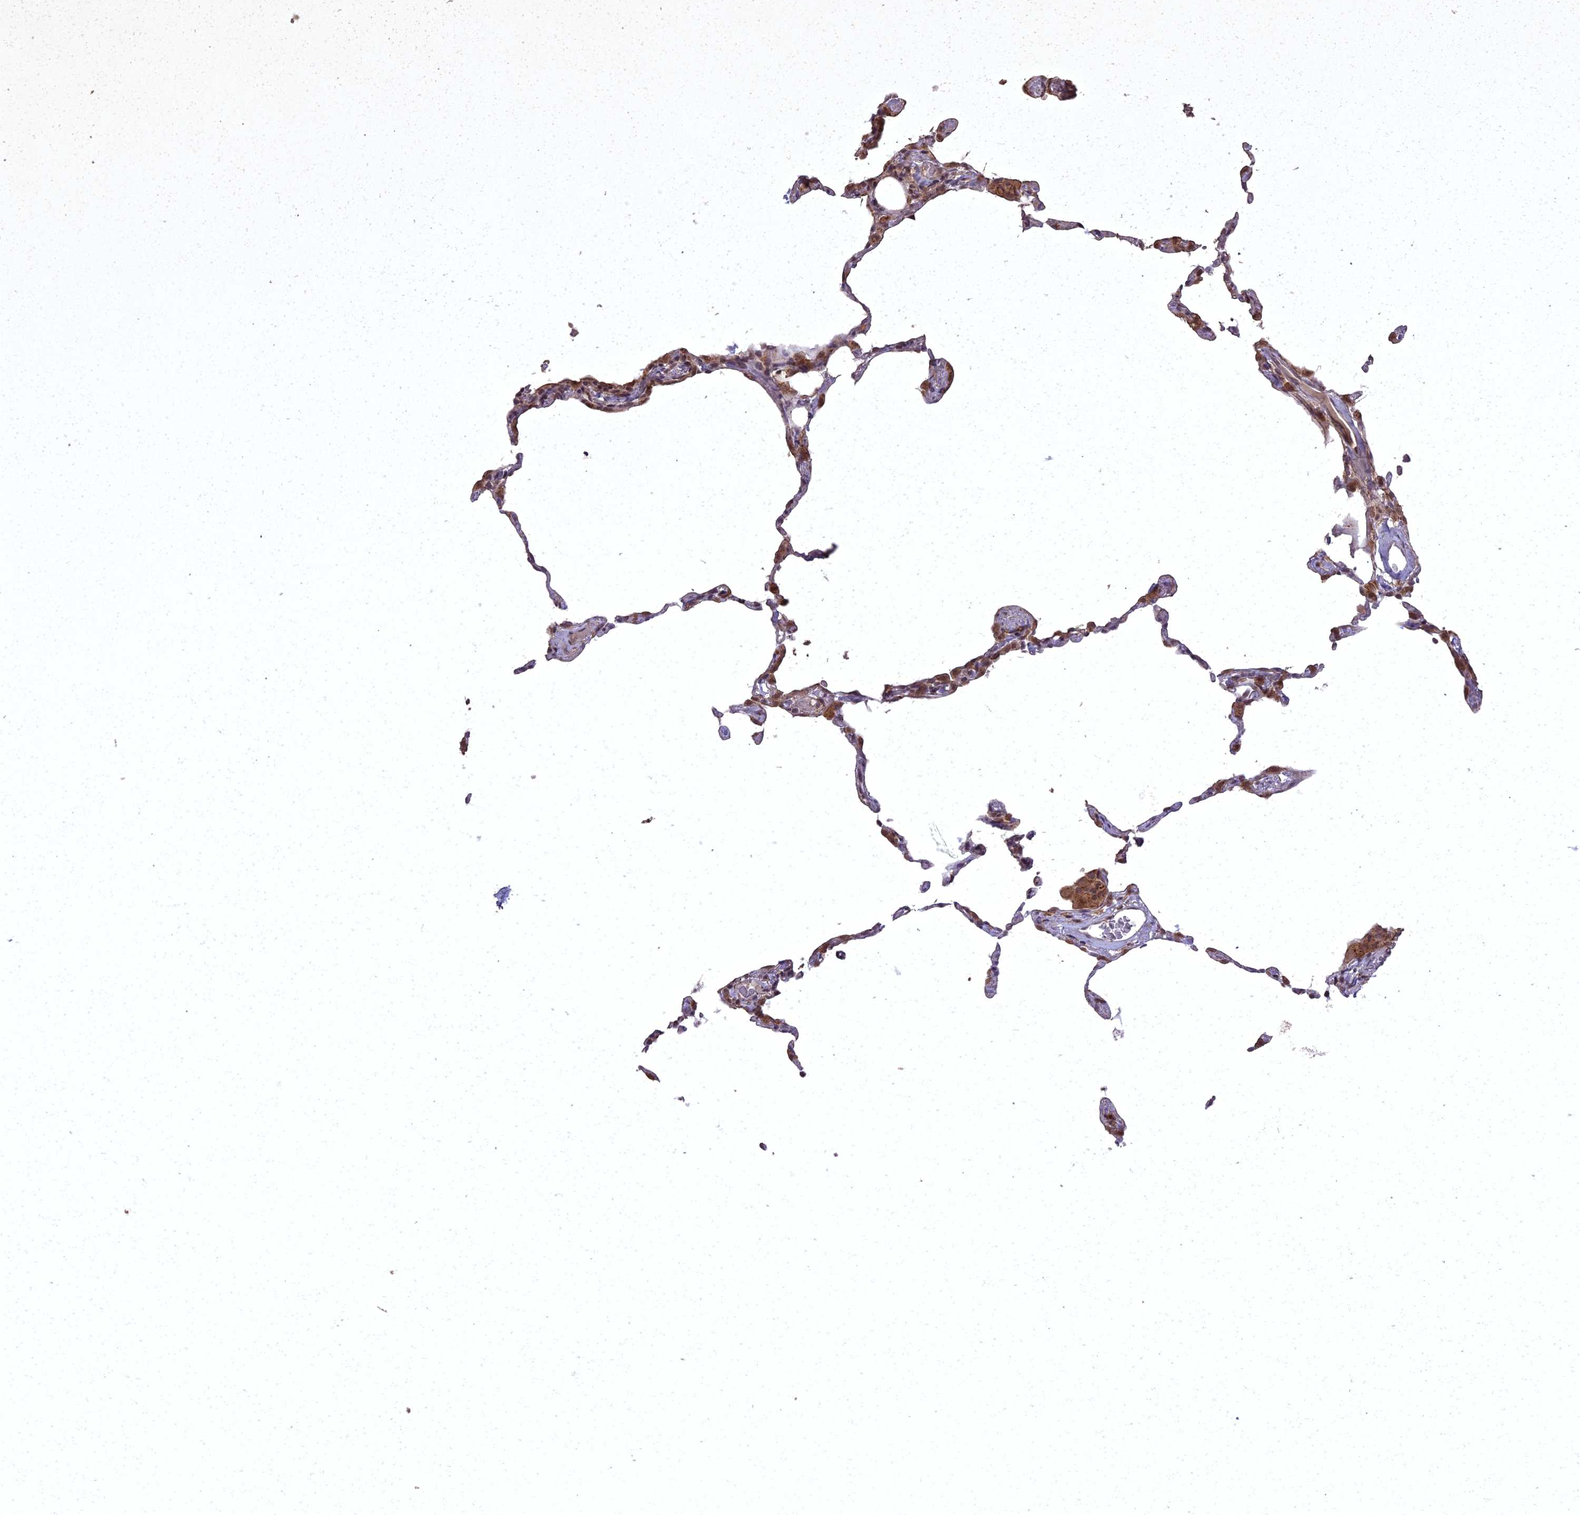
{"staining": {"intensity": "negative", "quantity": "none", "location": "none"}, "tissue": "lung", "cell_type": "Alveolar cells", "image_type": "normal", "snomed": [{"axis": "morphology", "description": "Normal tissue, NOS"}, {"axis": "topography", "description": "Lung"}], "caption": "Immunohistochemistry of normal lung demonstrates no positivity in alveolar cells.", "gene": "ING5", "patient": {"sex": "female", "age": 57}}